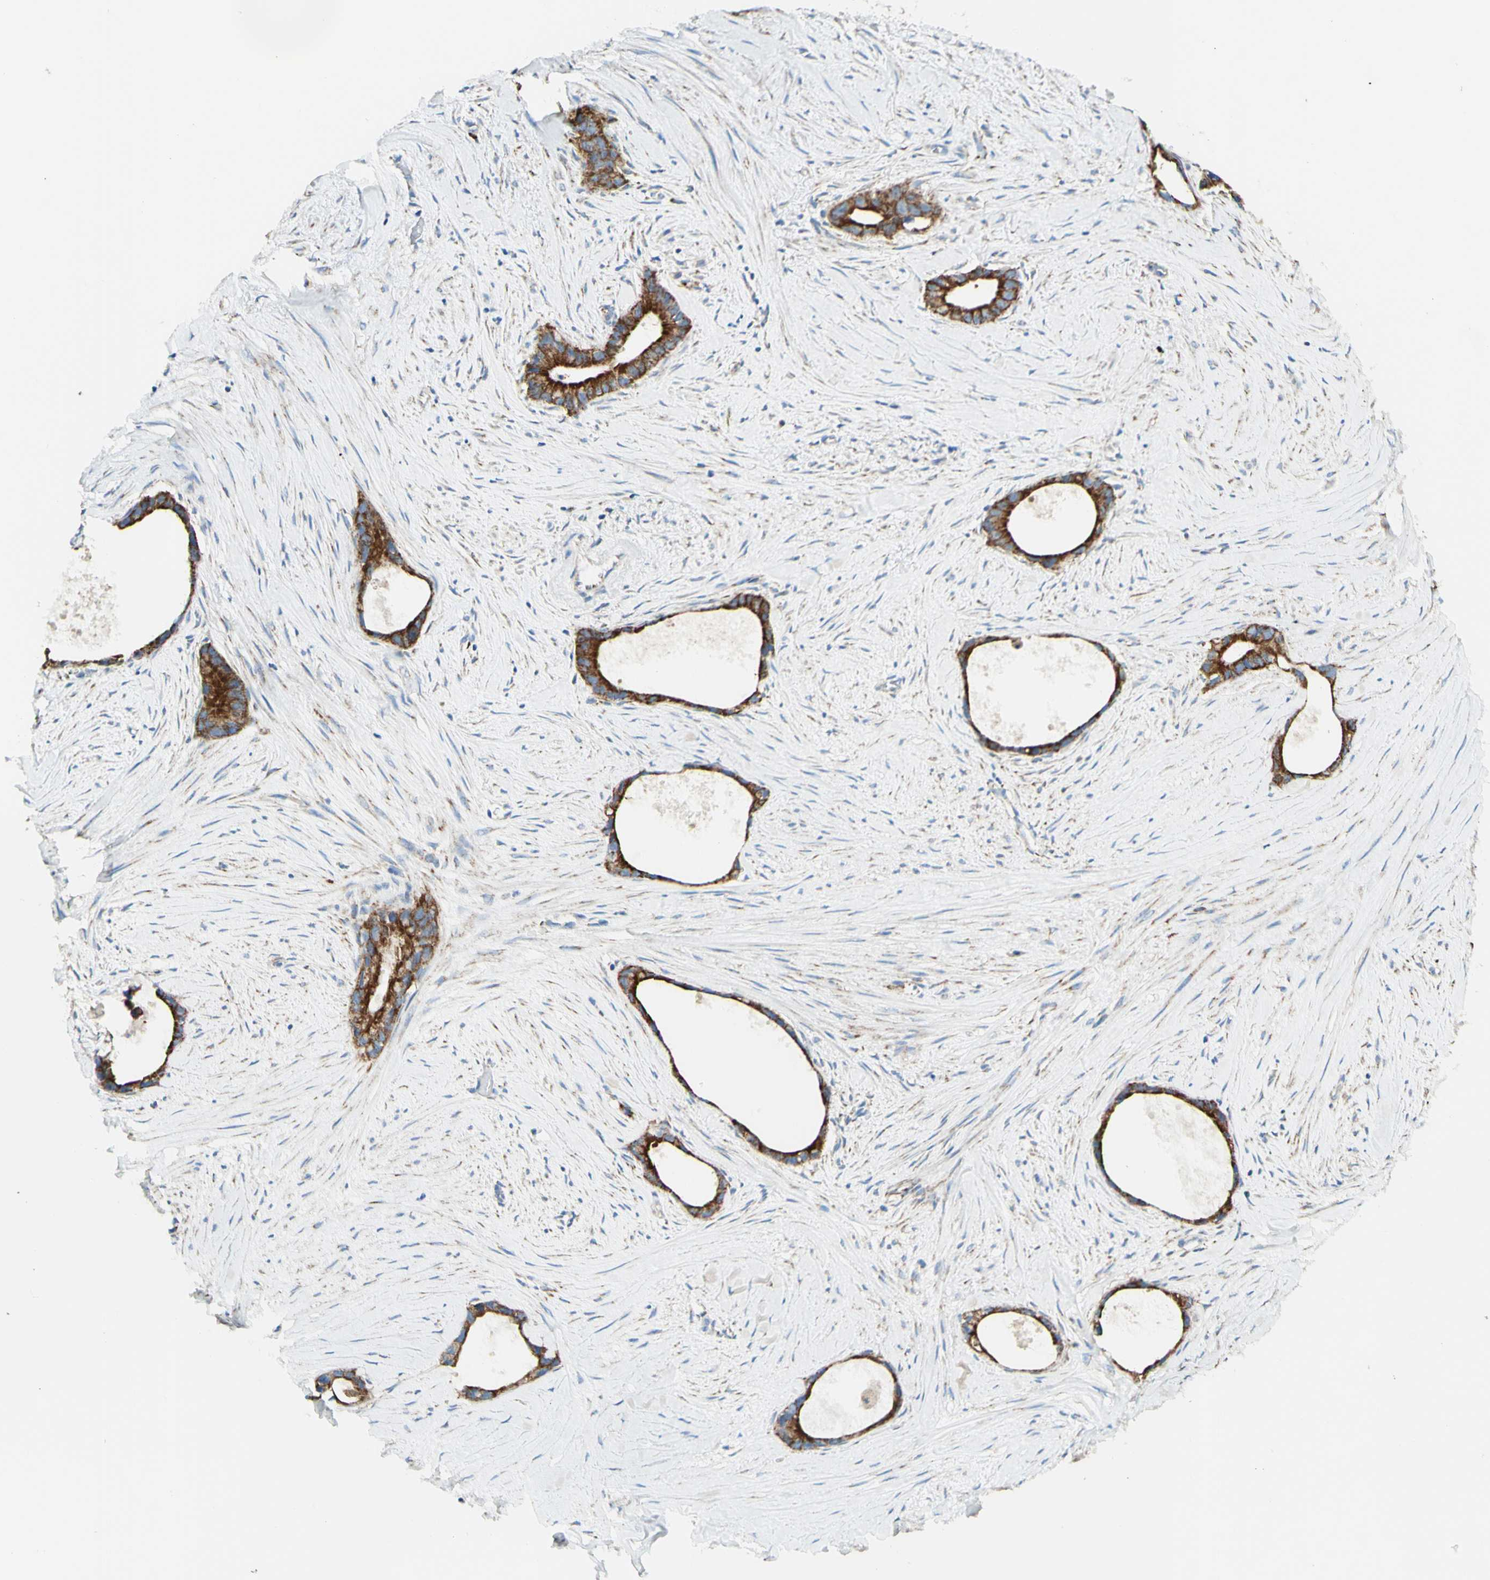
{"staining": {"intensity": "strong", "quantity": ">75%", "location": "cytoplasmic/membranous"}, "tissue": "liver cancer", "cell_type": "Tumor cells", "image_type": "cancer", "snomed": [{"axis": "morphology", "description": "Cholangiocarcinoma"}, {"axis": "topography", "description": "Liver"}], "caption": "A micrograph of liver cholangiocarcinoma stained for a protein displays strong cytoplasmic/membranous brown staining in tumor cells.", "gene": "ARMC10", "patient": {"sex": "female", "age": 55}}